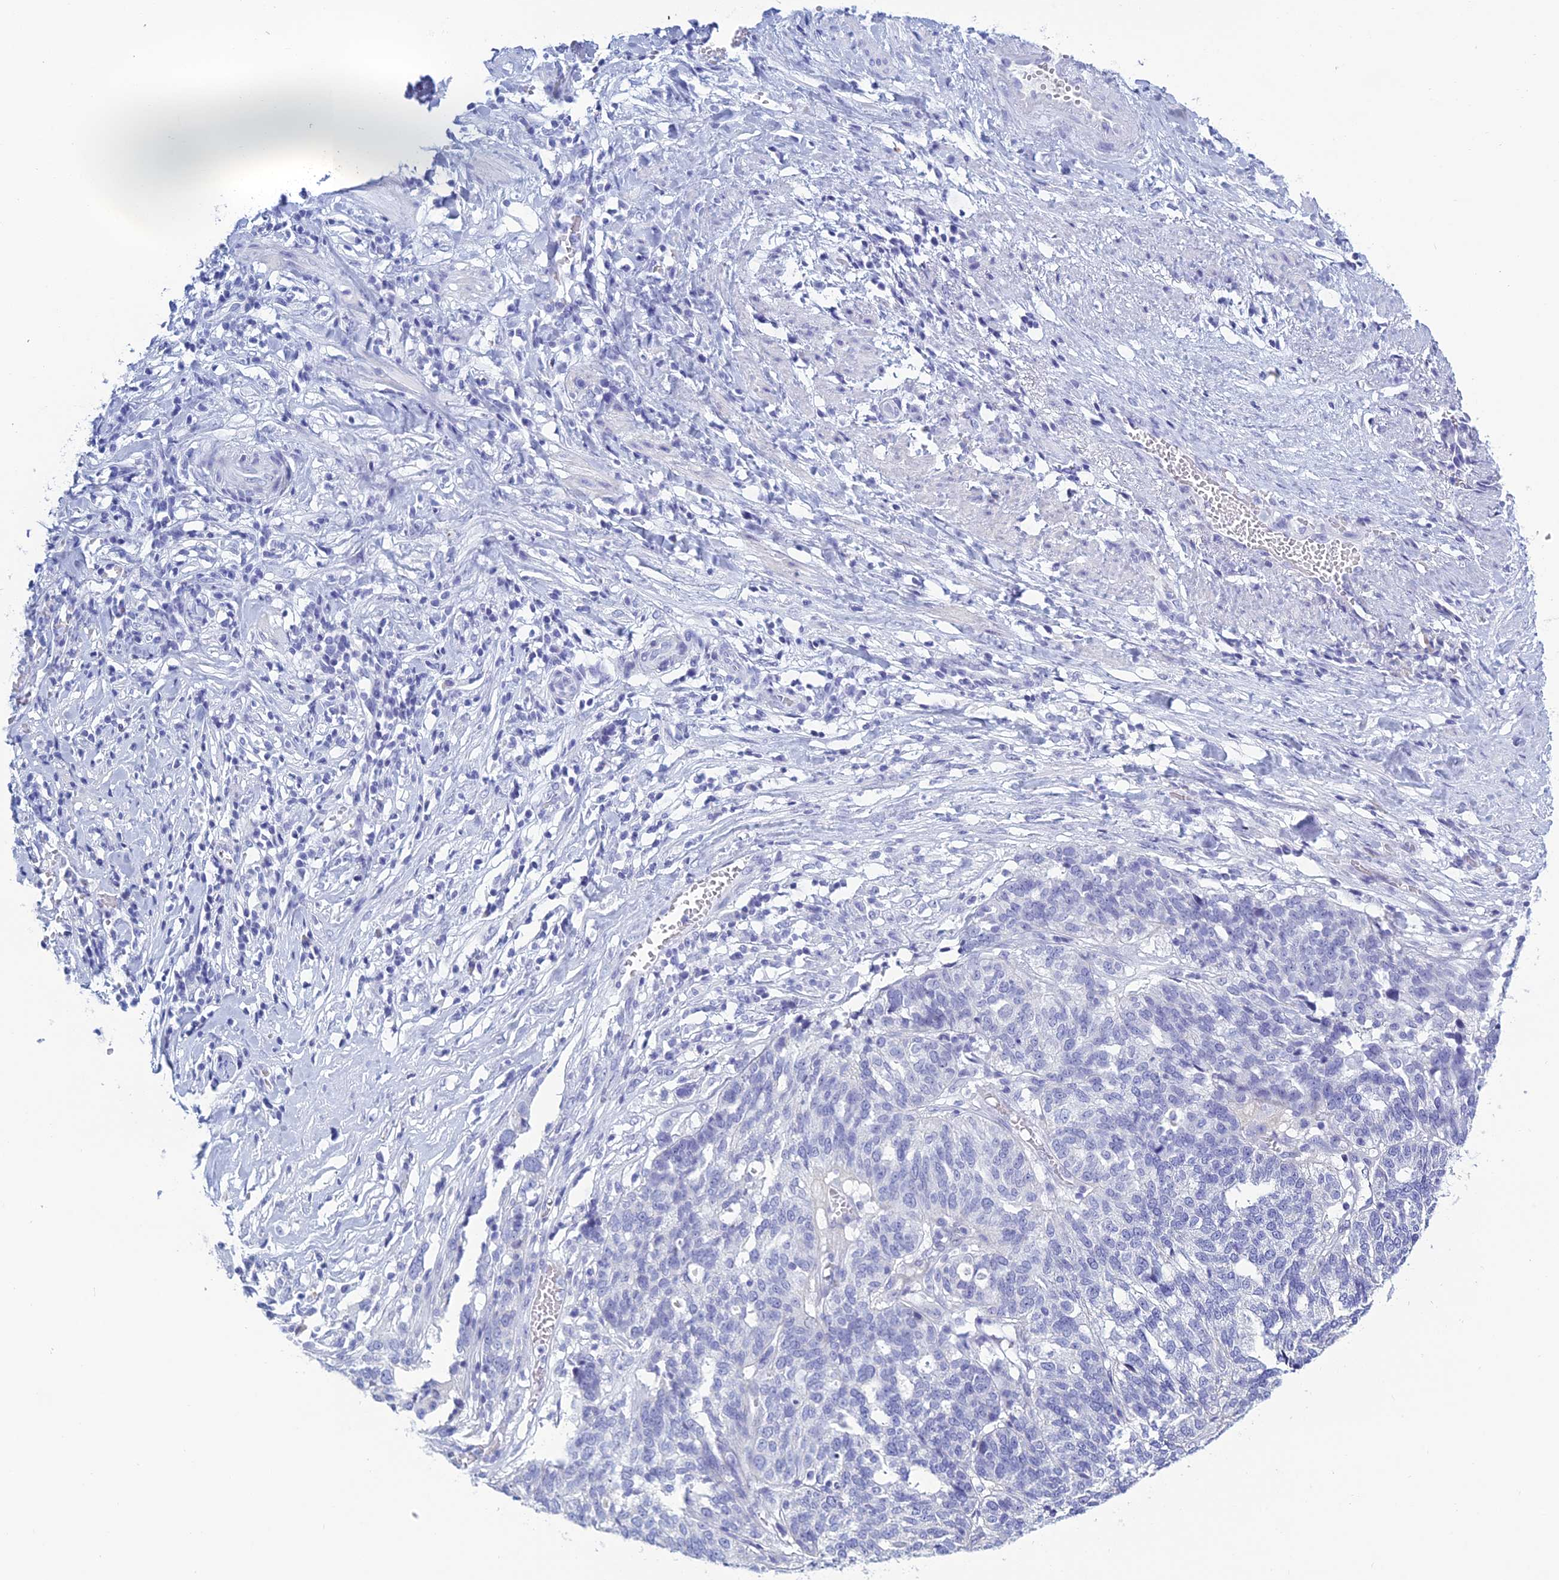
{"staining": {"intensity": "negative", "quantity": "none", "location": "none"}, "tissue": "ovarian cancer", "cell_type": "Tumor cells", "image_type": "cancer", "snomed": [{"axis": "morphology", "description": "Cystadenocarcinoma, serous, NOS"}, {"axis": "topography", "description": "Ovary"}], "caption": "This is a micrograph of IHC staining of ovarian cancer, which shows no expression in tumor cells. (Immunohistochemistry (ihc), brightfield microscopy, high magnification).", "gene": "MUC13", "patient": {"sex": "female", "age": 59}}